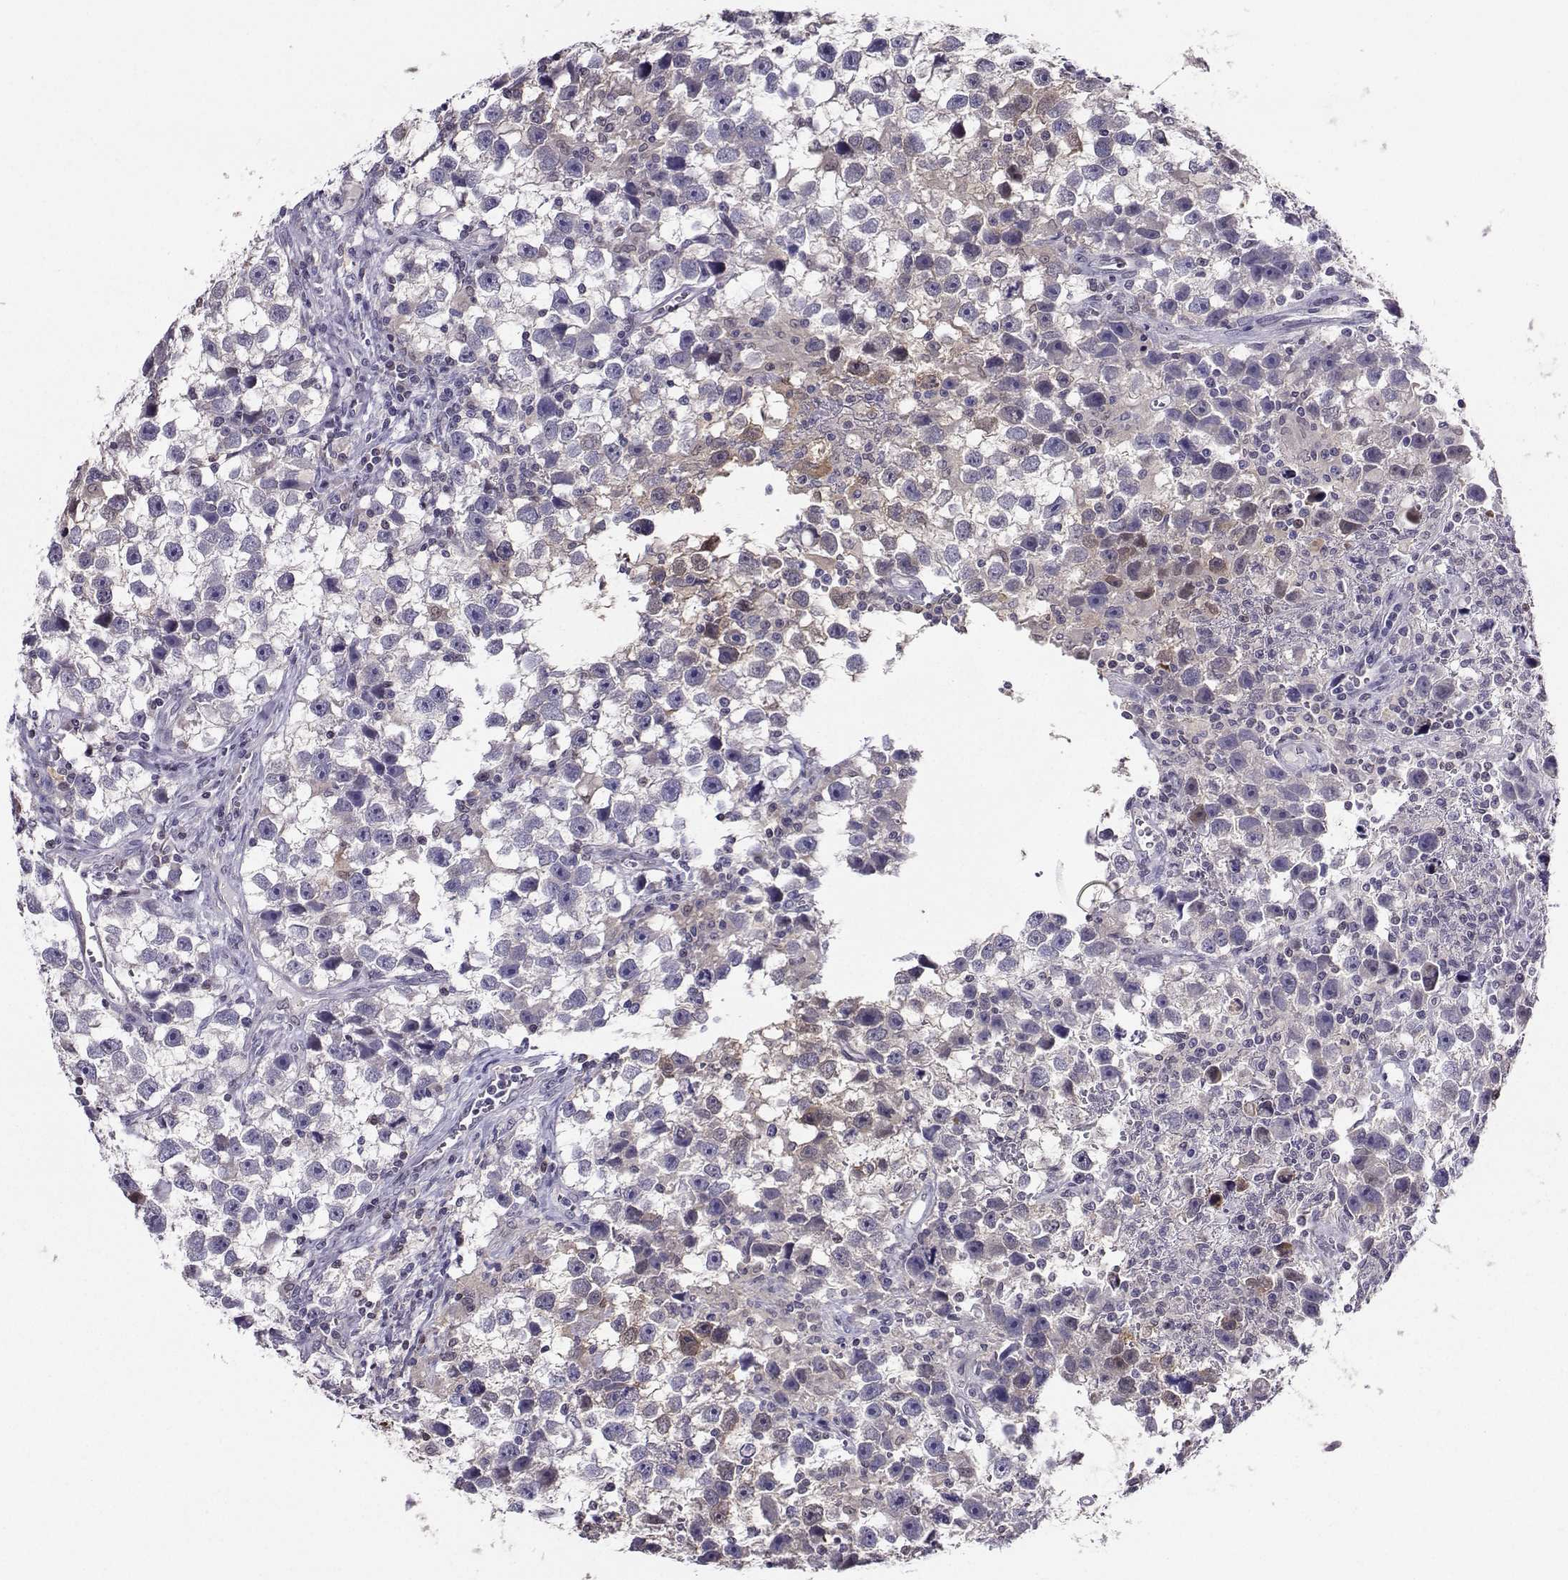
{"staining": {"intensity": "weak", "quantity": "<25%", "location": "cytoplasmic/membranous"}, "tissue": "testis cancer", "cell_type": "Tumor cells", "image_type": "cancer", "snomed": [{"axis": "morphology", "description": "Seminoma, NOS"}, {"axis": "topography", "description": "Testis"}], "caption": "High magnification brightfield microscopy of testis cancer (seminoma) stained with DAB (3,3'-diaminobenzidine) (brown) and counterstained with hematoxylin (blue): tumor cells show no significant staining.", "gene": "PGK1", "patient": {"sex": "male", "age": 43}}